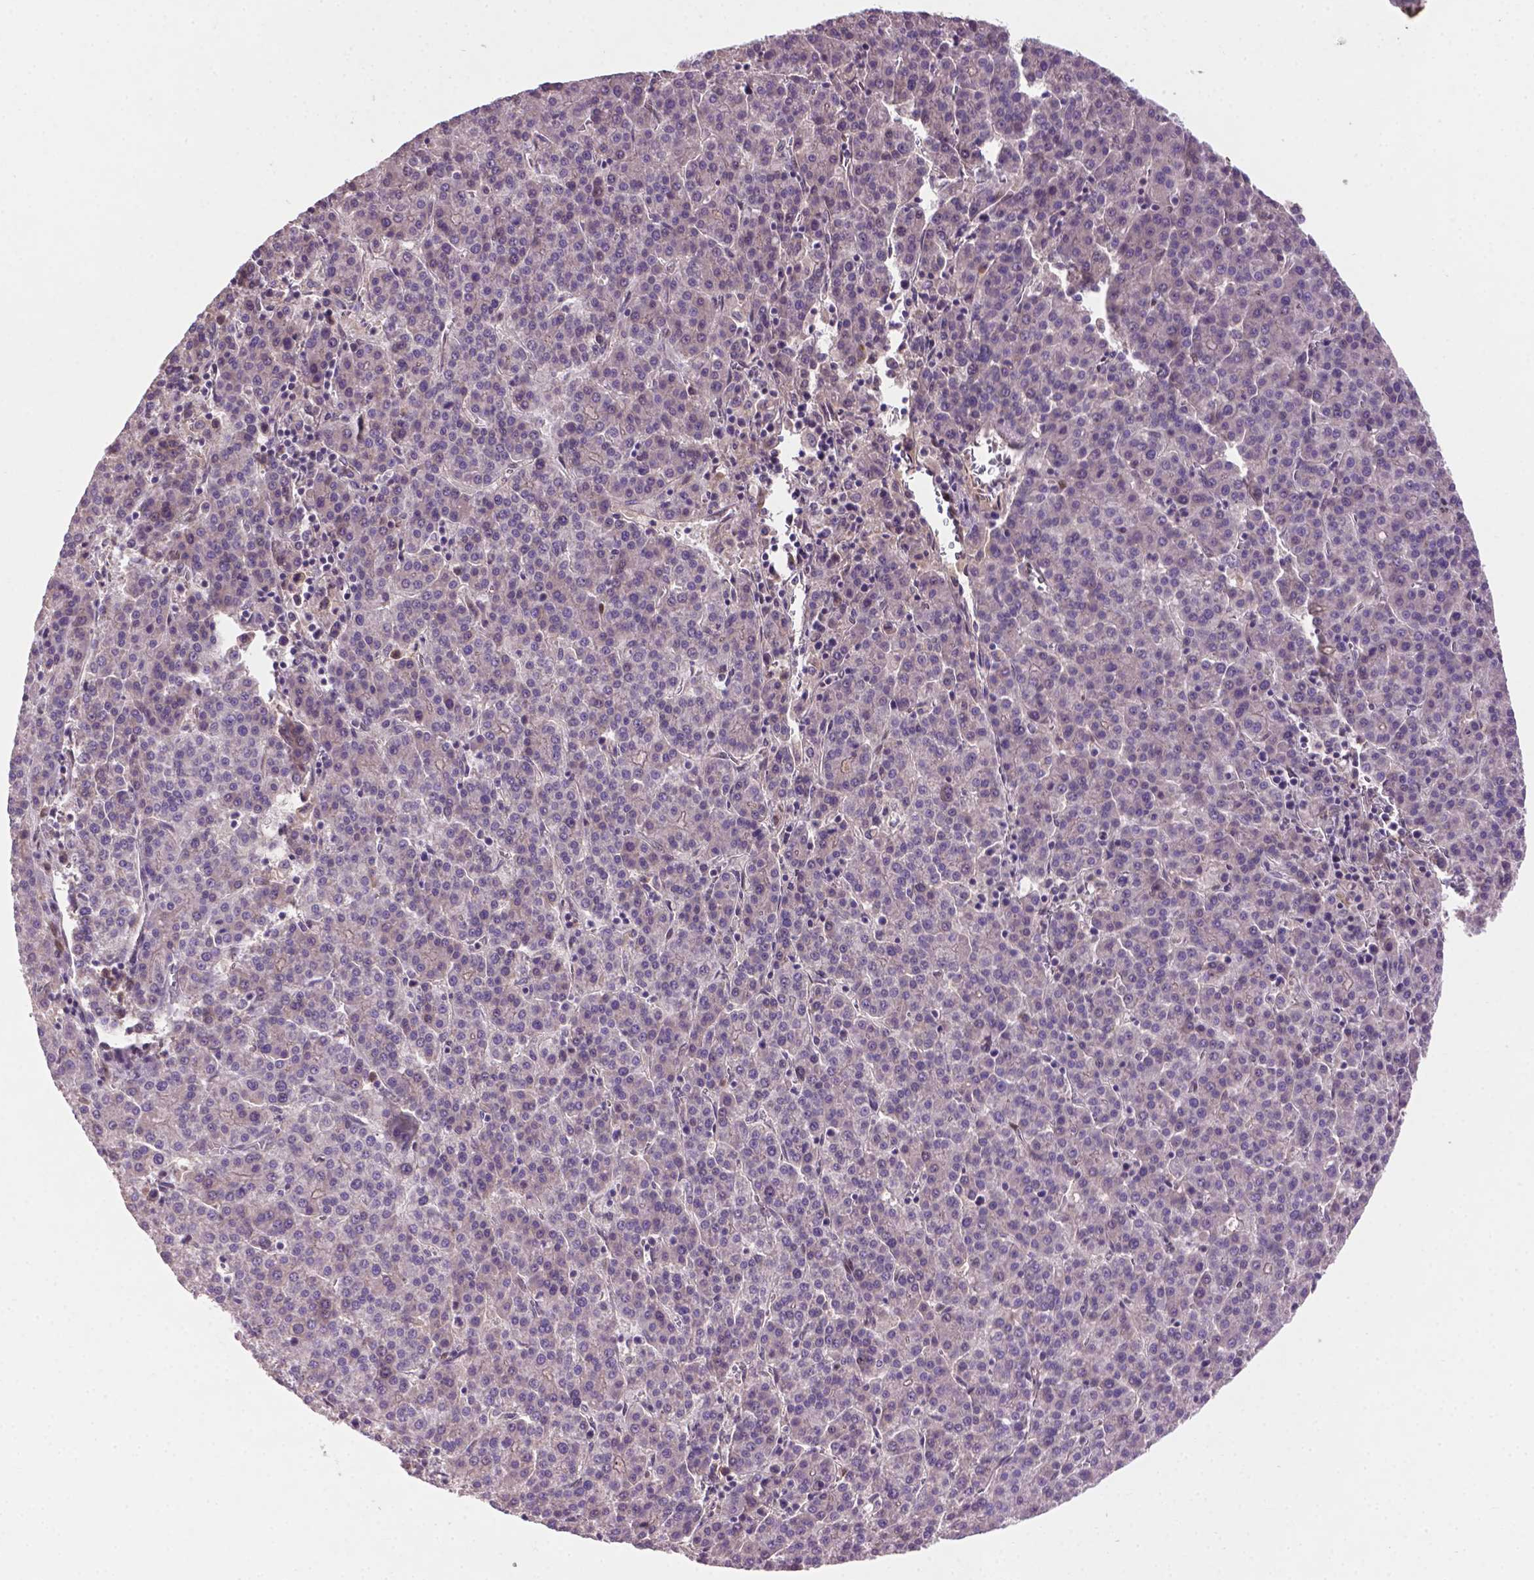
{"staining": {"intensity": "negative", "quantity": "none", "location": "none"}, "tissue": "liver cancer", "cell_type": "Tumor cells", "image_type": "cancer", "snomed": [{"axis": "morphology", "description": "Carcinoma, Hepatocellular, NOS"}, {"axis": "topography", "description": "Liver"}], "caption": "This is a image of immunohistochemistry (IHC) staining of liver cancer (hepatocellular carcinoma), which shows no staining in tumor cells.", "gene": "SOX17", "patient": {"sex": "female", "age": 58}}